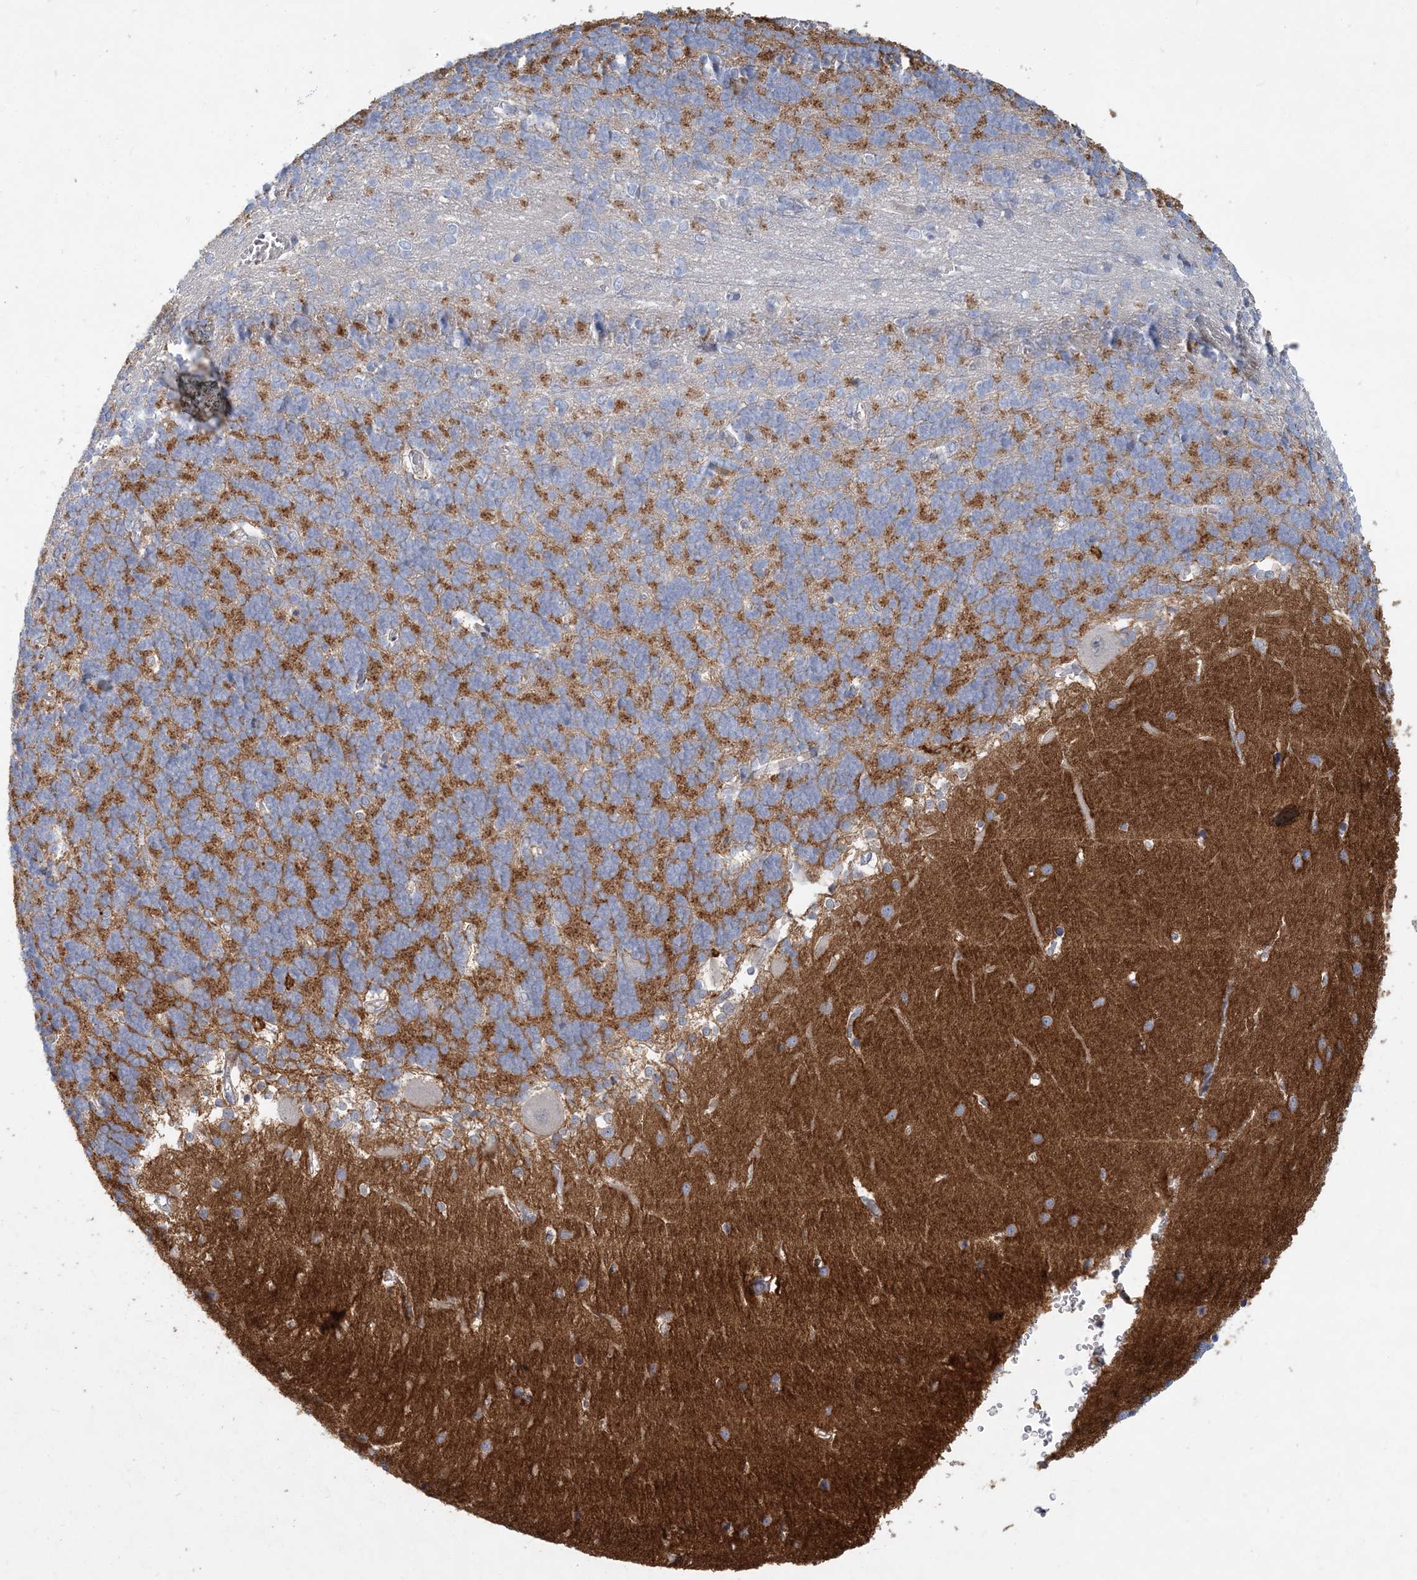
{"staining": {"intensity": "moderate", "quantity": "25%-75%", "location": "cytoplasmic/membranous"}, "tissue": "cerebellum", "cell_type": "Cells in granular layer", "image_type": "normal", "snomed": [{"axis": "morphology", "description": "Normal tissue, NOS"}, {"axis": "topography", "description": "Cerebellum"}], "caption": "A brown stain labels moderate cytoplasmic/membranous expression of a protein in cells in granular layer of benign human cerebellum.", "gene": "GMPPA", "patient": {"sex": "male", "age": 37}}